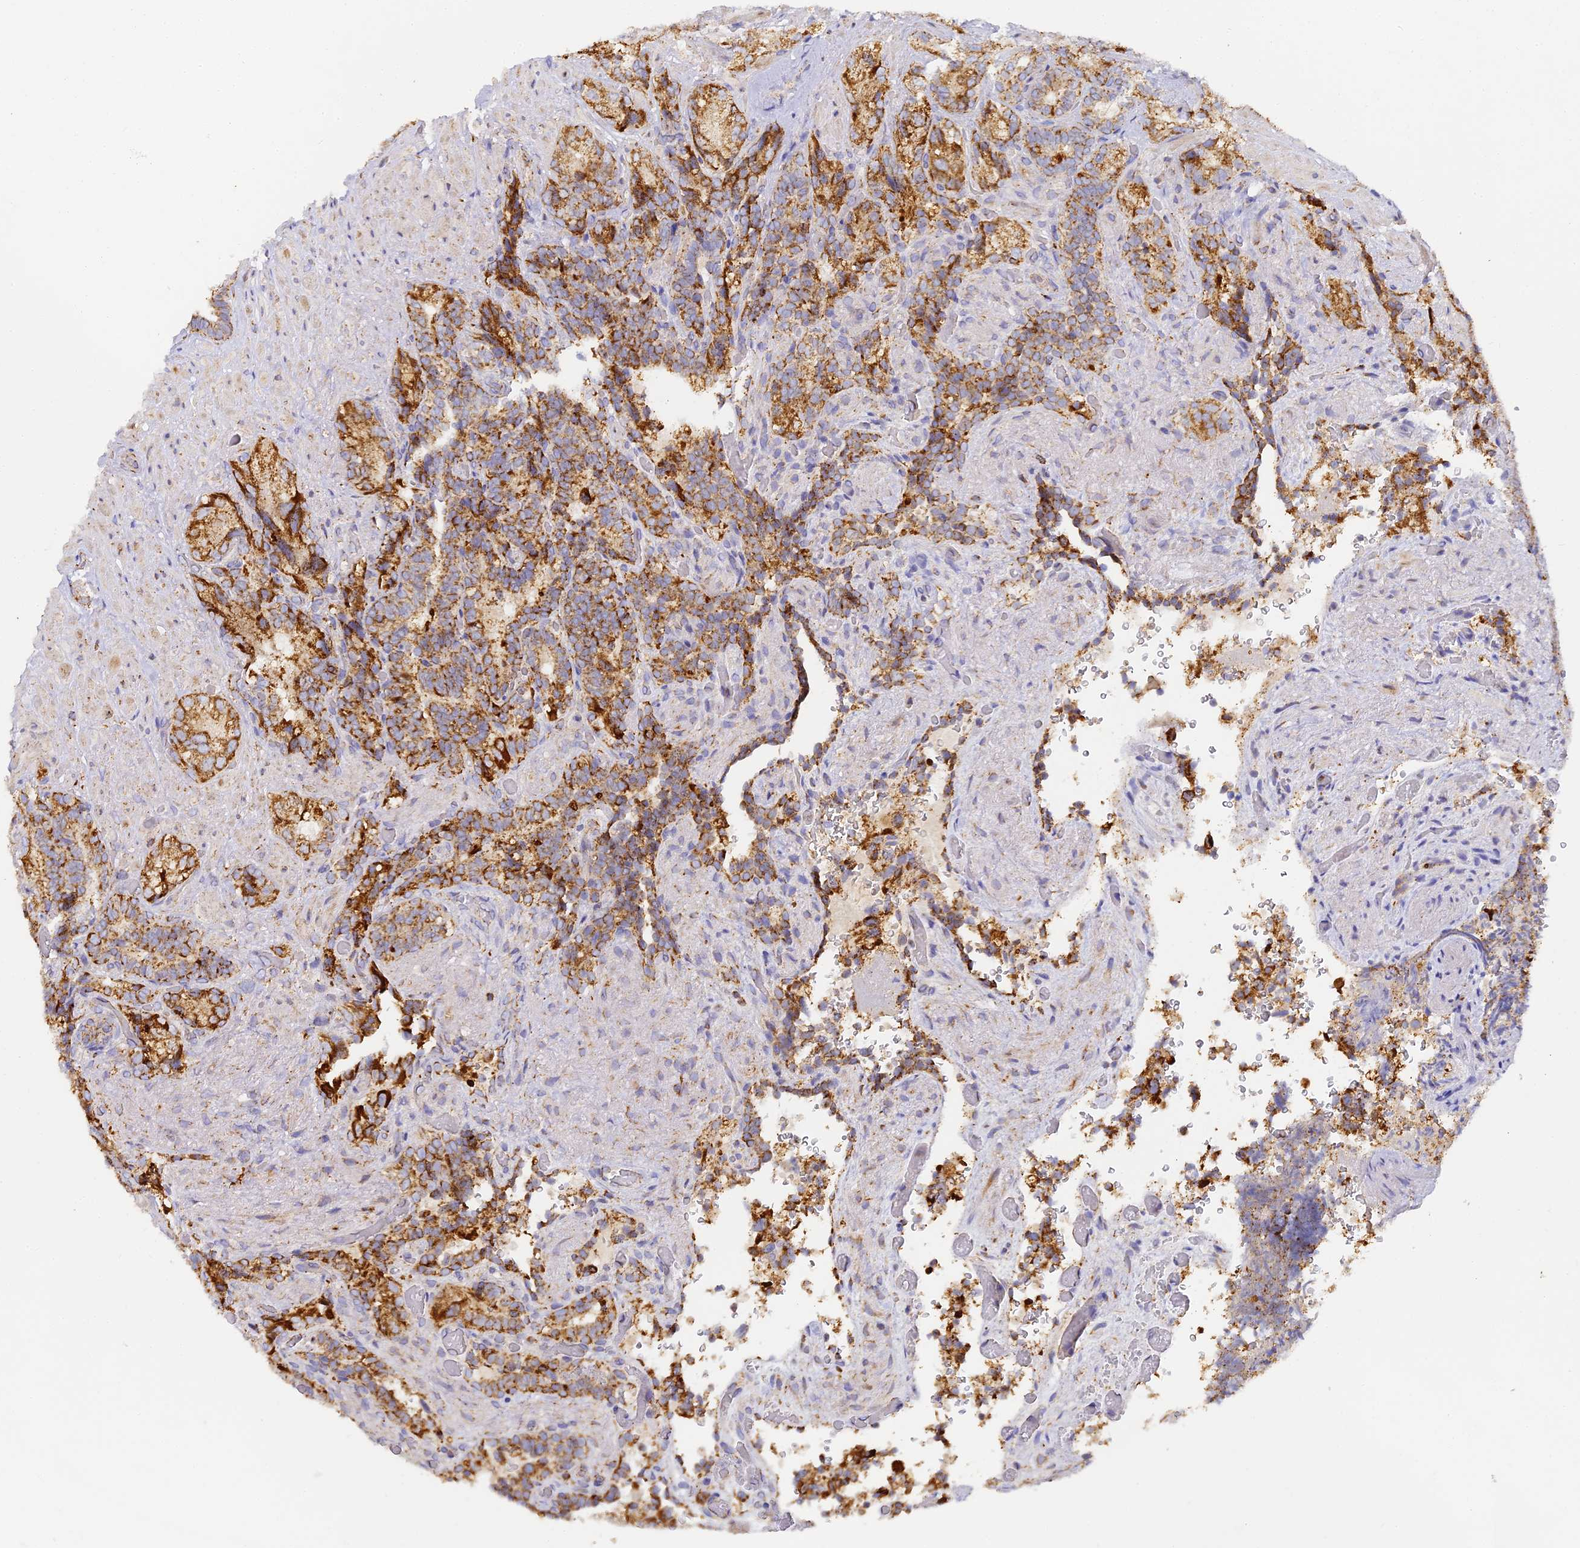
{"staining": {"intensity": "strong", "quantity": ">75%", "location": "cytoplasmic/membranous"}, "tissue": "seminal vesicle", "cell_type": "Glandular cells", "image_type": "normal", "snomed": [{"axis": "morphology", "description": "Normal tissue, NOS"}, {"axis": "topography", "description": "Prostate and seminal vesicle, NOS"}, {"axis": "topography", "description": "Prostate"}, {"axis": "topography", "description": "Seminal veicle"}], "caption": "The image shows a brown stain indicating the presence of a protein in the cytoplasmic/membranous of glandular cells in seminal vesicle. Using DAB (3,3'-diaminobenzidine) (brown) and hematoxylin (blue) stains, captured at high magnification using brightfield microscopy.", "gene": "DONSON", "patient": {"sex": "male", "age": 67}}